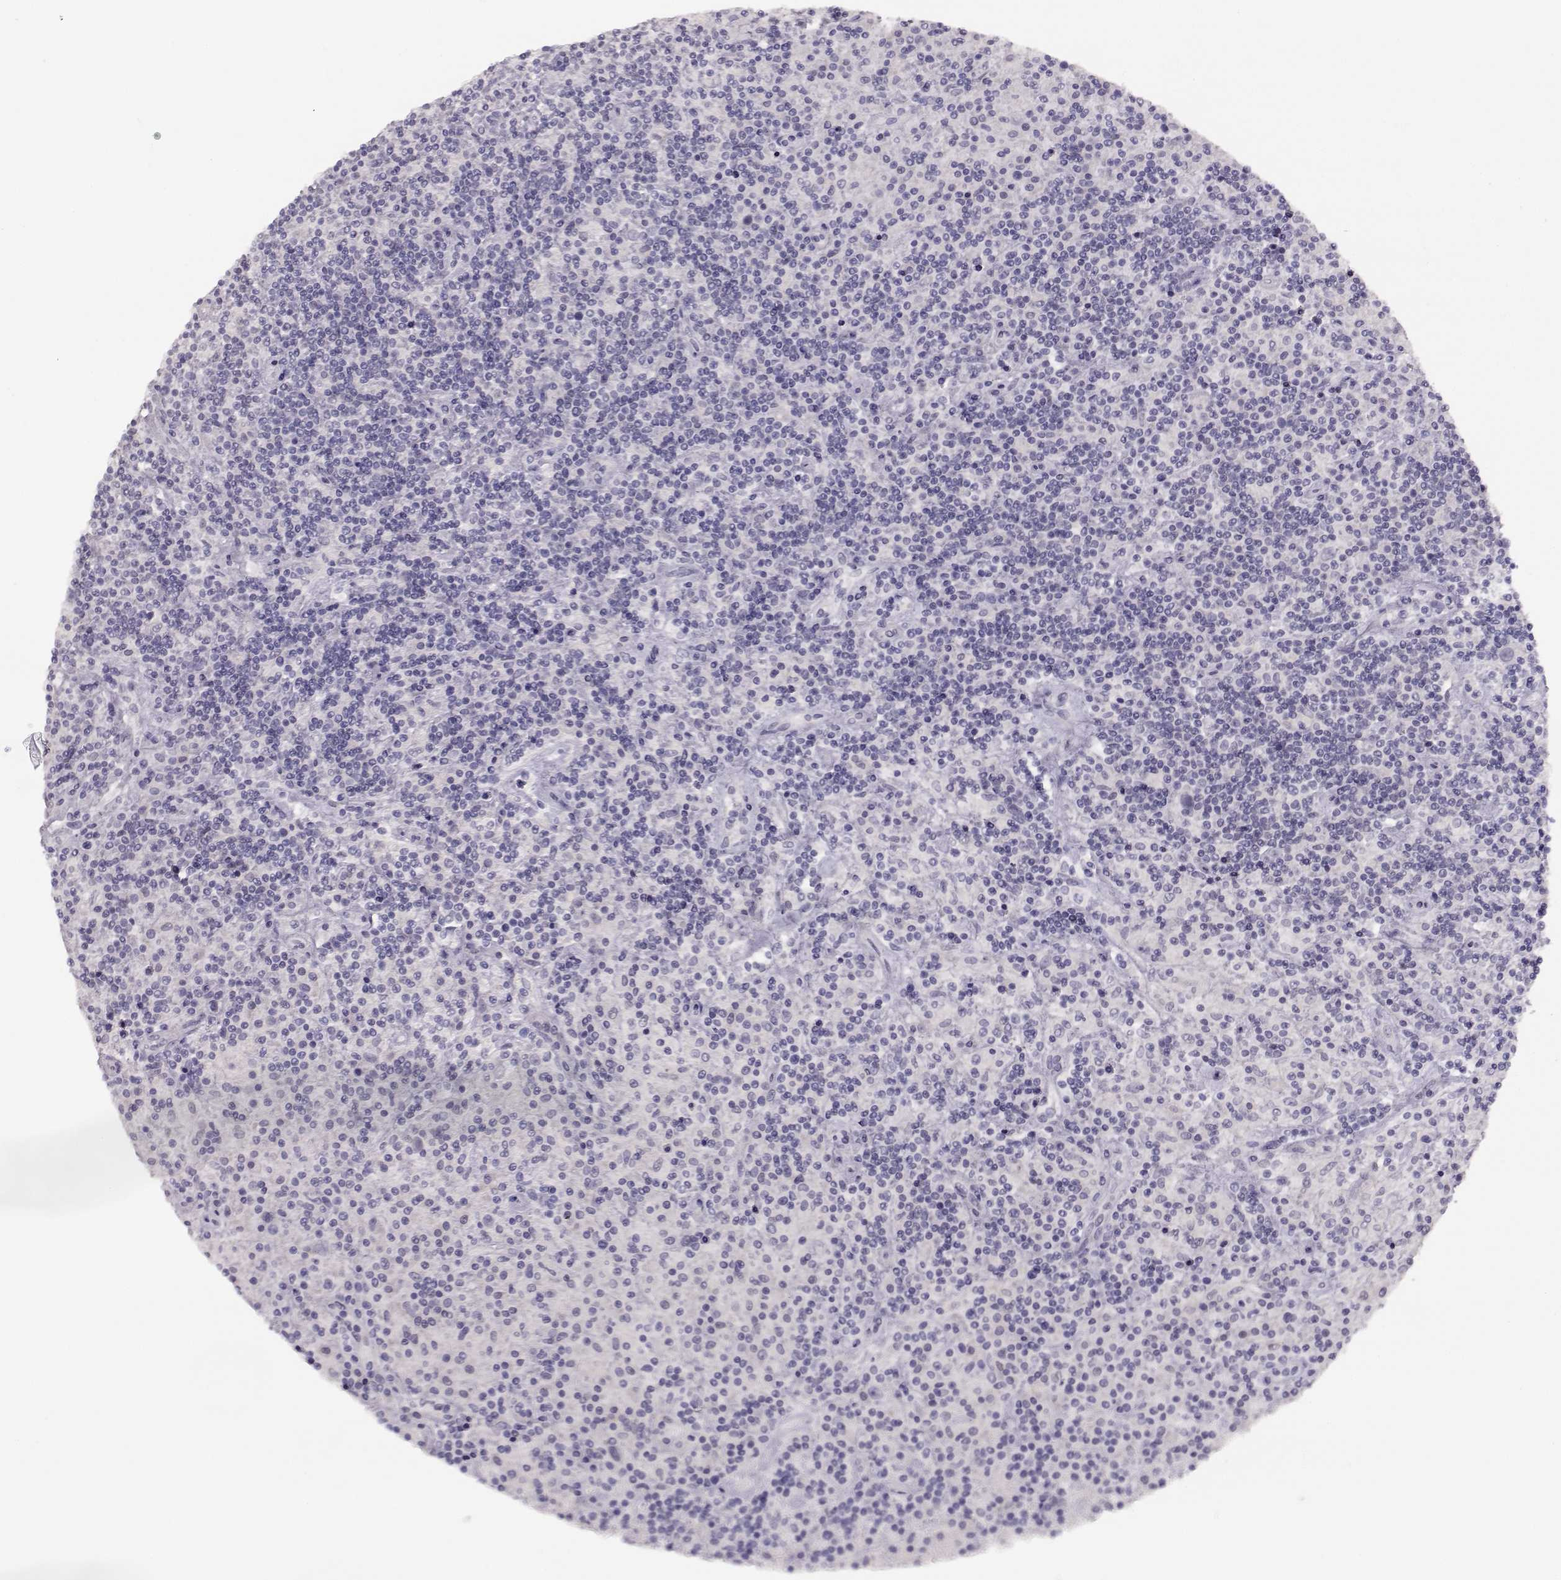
{"staining": {"intensity": "negative", "quantity": "none", "location": "none"}, "tissue": "lymphoma", "cell_type": "Tumor cells", "image_type": "cancer", "snomed": [{"axis": "morphology", "description": "Hodgkin's disease, NOS"}, {"axis": "topography", "description": "Lymph node"}], "caption": "Hodgkin's disease was stained to show a protein in brown. There is no significant expression in tumor cells.", "gene": "IMPG1", "patient": {"sex": "male", "age": 70}}